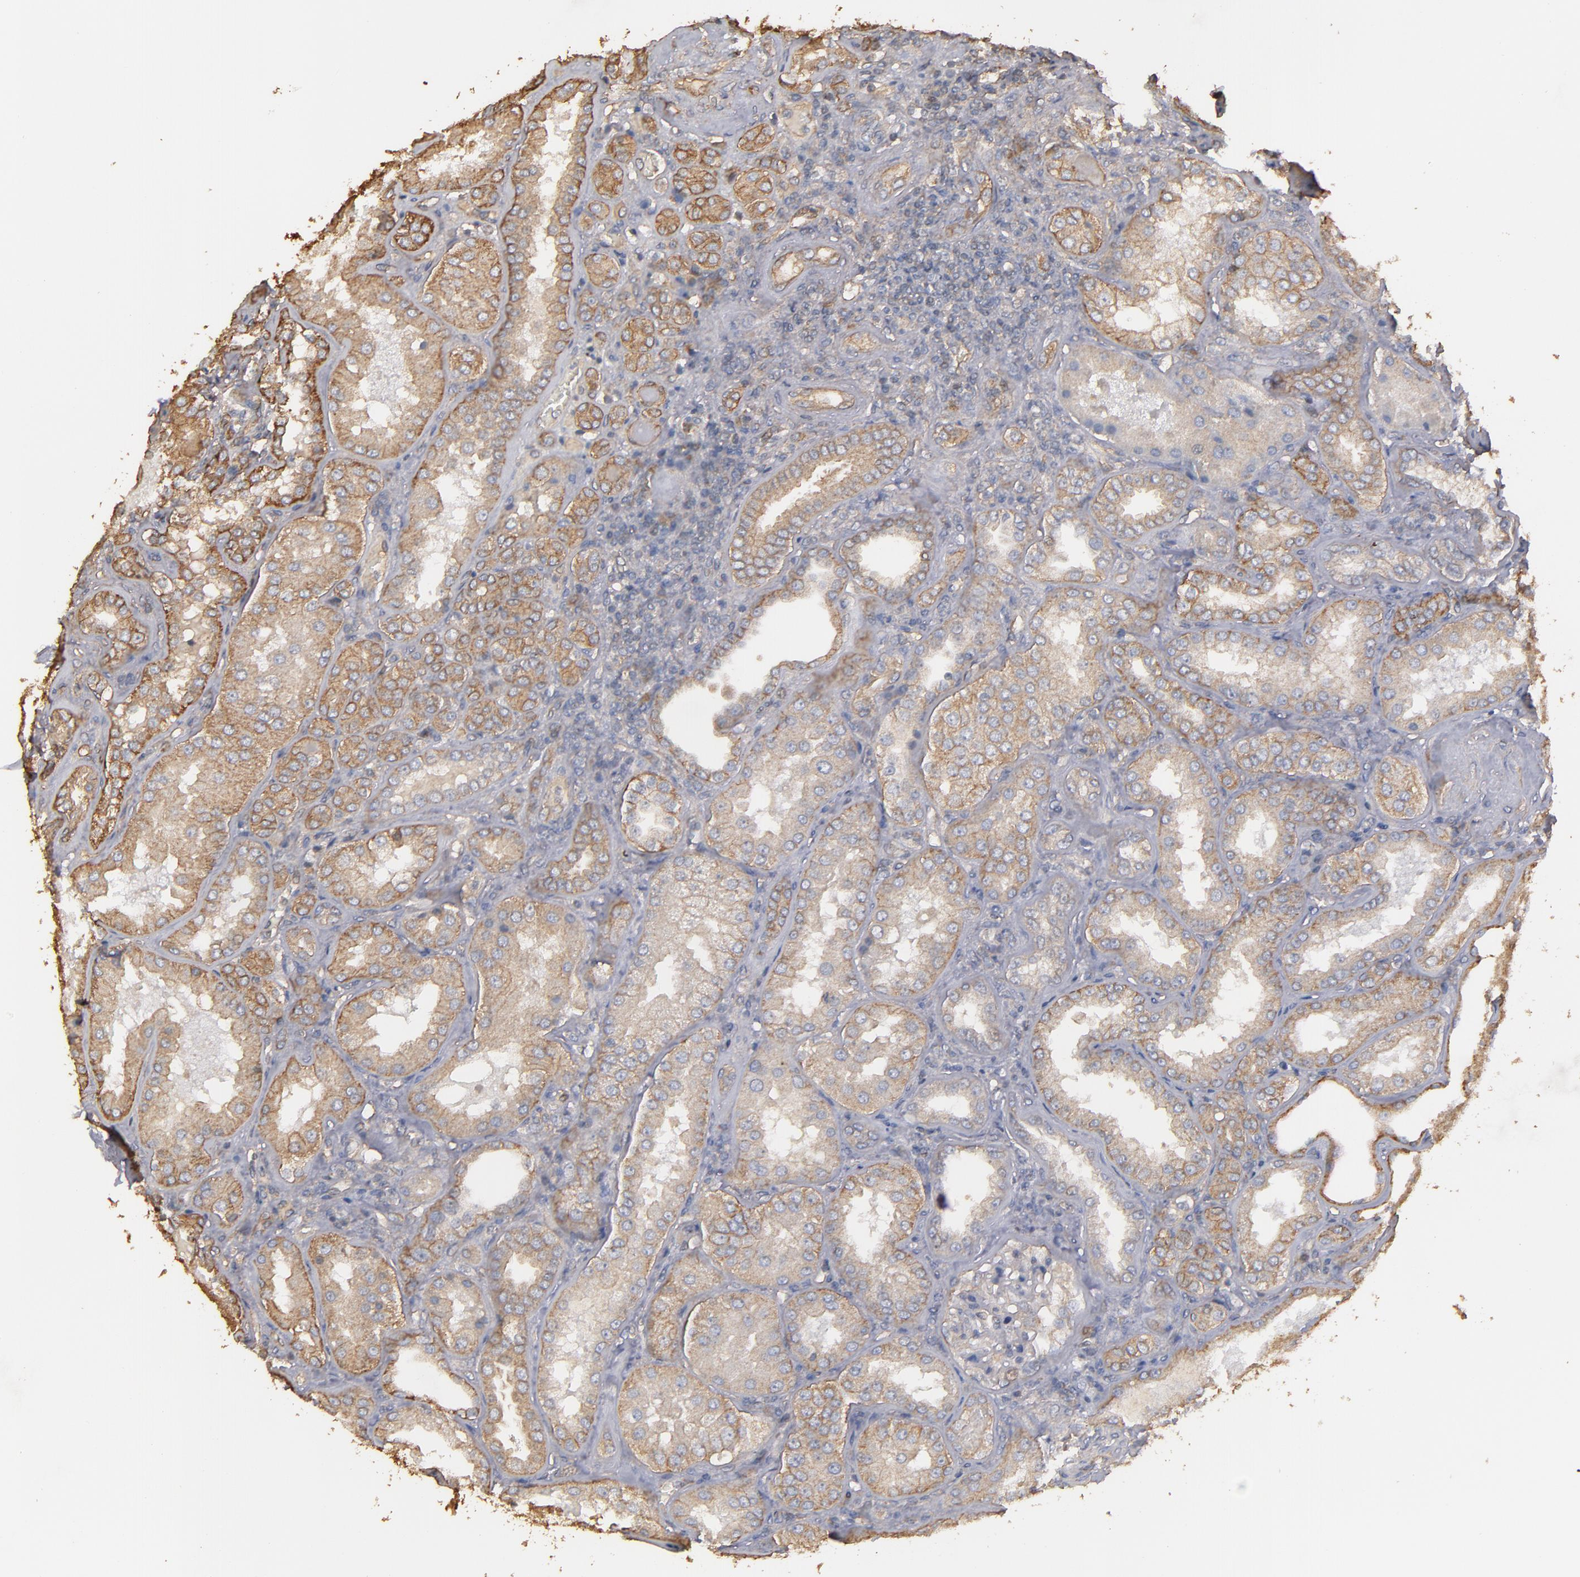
{"staining": {"intensity": "weak", "quantity": "<25%", "location": "nuclear"}, "tissue": "kidney", "cell_type": "Cells in glomeruli", "image_type": "normal", "snomed": [{"axis": "morphology", "description": "Normal tissue, NOS"}, {"axis": "topography", "description": "Kidney"}], "caption": "IHC photomicrograph of unremarkable kidney: human kidney stained with DAB exhibits no significant protein positivity in cells in glomeruli. (Stains: DAB (3,3'-diaminobenzidine) immunohistochemistry with hematoxylin counter stain, Microscopy: brightfield microscopy at high magnification).", "gene": "DMD", "patient": {"sex": "female", "age": 56}}